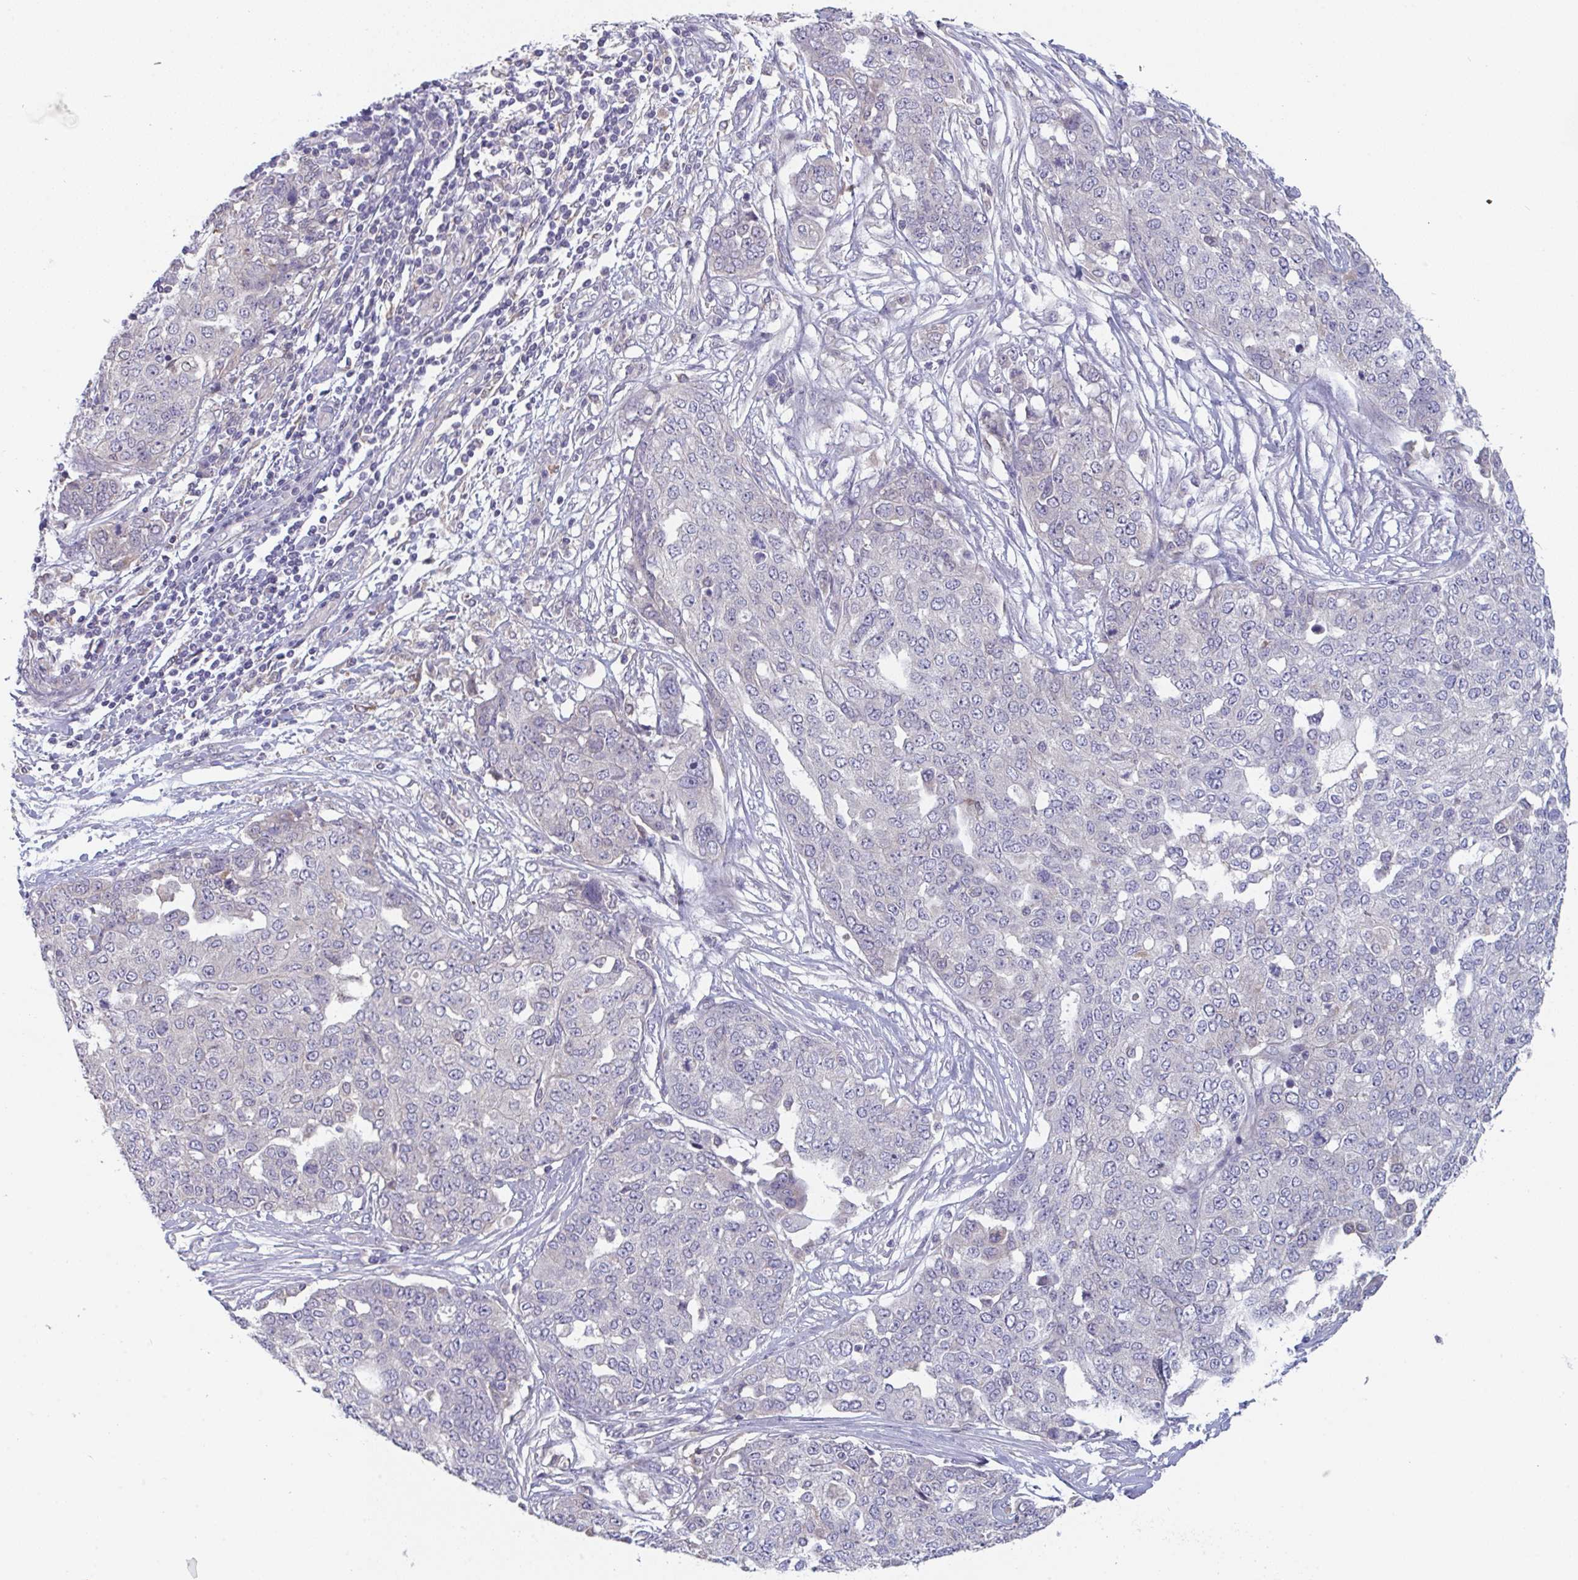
{"staining": {"intensity": "negative", "quantity": "none", "location": "none"}, "tissue": "ovarian cancer", "cell_type": "Tumor cells", "image_type": "cancer", "snomed": [{"axis": "morphology", "description": "Cystadenocarcinoma, serous, NOS"}, {"axis": "topography", "description": "Soft tissue"}, {"axis": "topography", "description": "Ovary"}], "caption": "Immunohistochemical staining of human ovarian serous cystadenocarcinoma exhibits no significant positivity in tumor cells.", "gene": "PTPRD", "patient": {"sex": "female", "age": 57}}